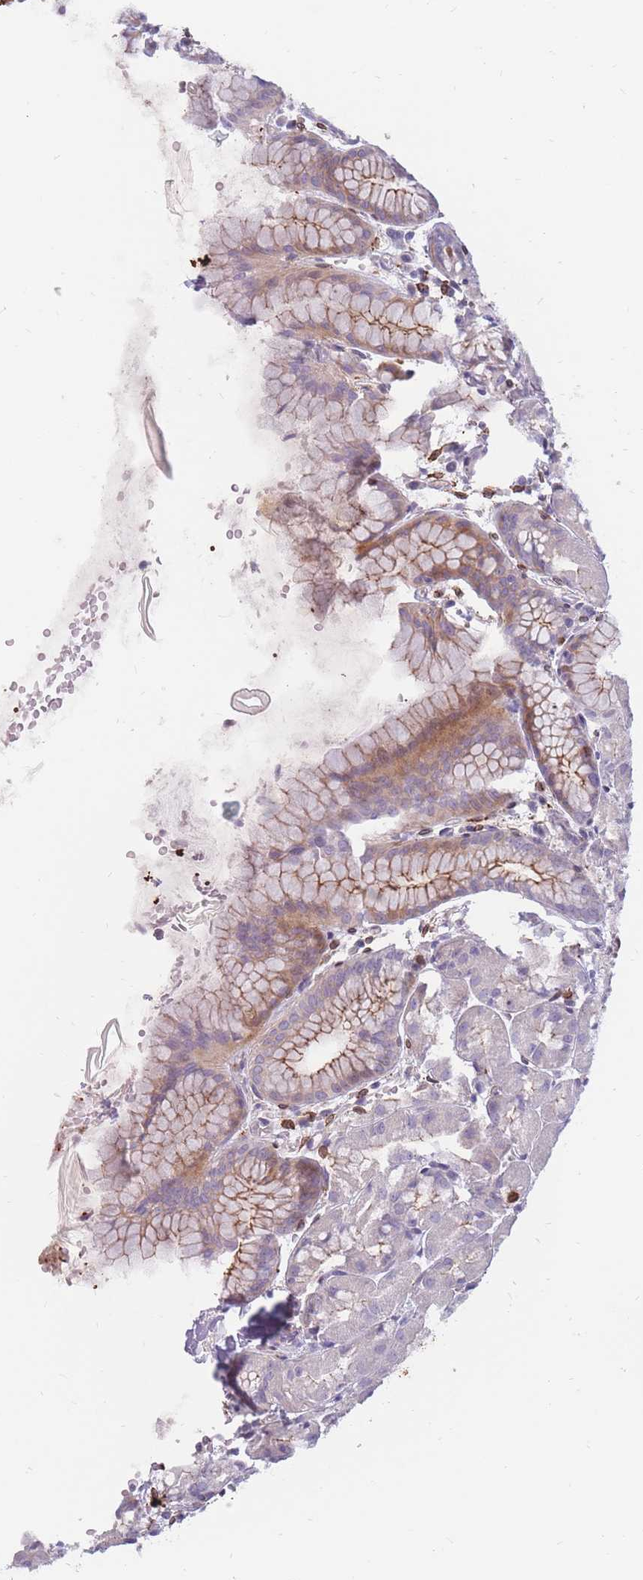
{"staining": {"intensity": "moderate", "quantity": "25%-75%", "location": "cytoplasmic/membranous"}, "tissue": "stomach", "cell_type": "Glandular cells", "image_type": "normal", "snomed": [{"axis": "morphology", "description": "Normal tissue, NOS"}, {"axis": "topography", "description": "Stomach, upper"}], "caption": "Moderate cytoplasmic/membranous expression is identified in about 25%-75% of glandular cells in benign stomach. (DAB = brown stain, brightfield microscopy at high magnification).", "gene": "PTGDR", "patient": {"sex": "male", "age": 47}}